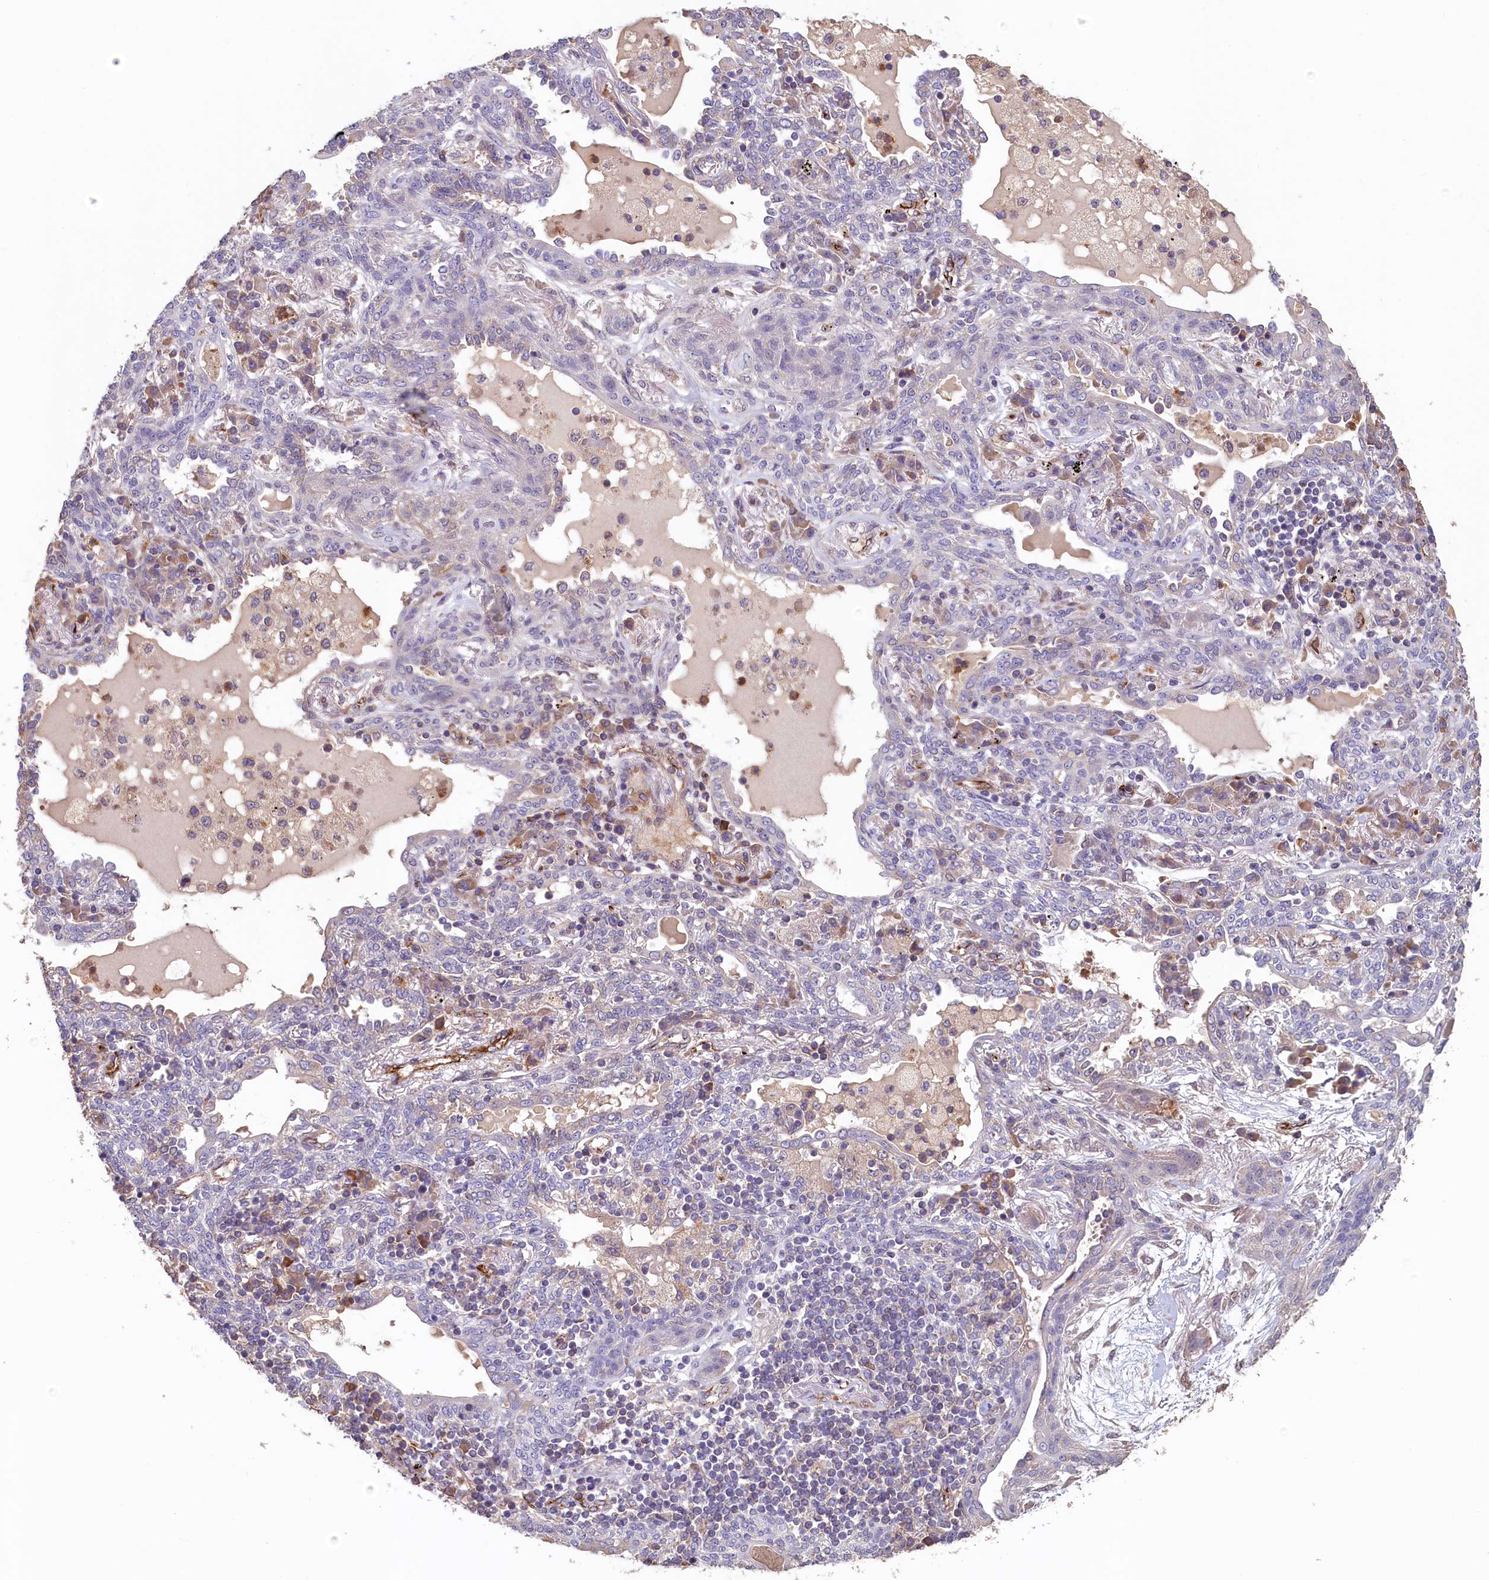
{"staining": {"intensity": "negative", "quantity": "none", "location": "none"}, "tissue": "lung cancer", "cell_type": "Tumor cells", "image_type": "cancer", "snomed": [{"axis": "morphology", "description": "Squamous cell carcinoma, NOS"}, {"axis": "topography", "description": "Lung"}], "caption": "Immunohistochemistry of human lung squamous cell carcinoma exhibits no positivity in tumor cells.", "gene": "ACSBG1", "patient": {"sex": "female", "age": 70}}